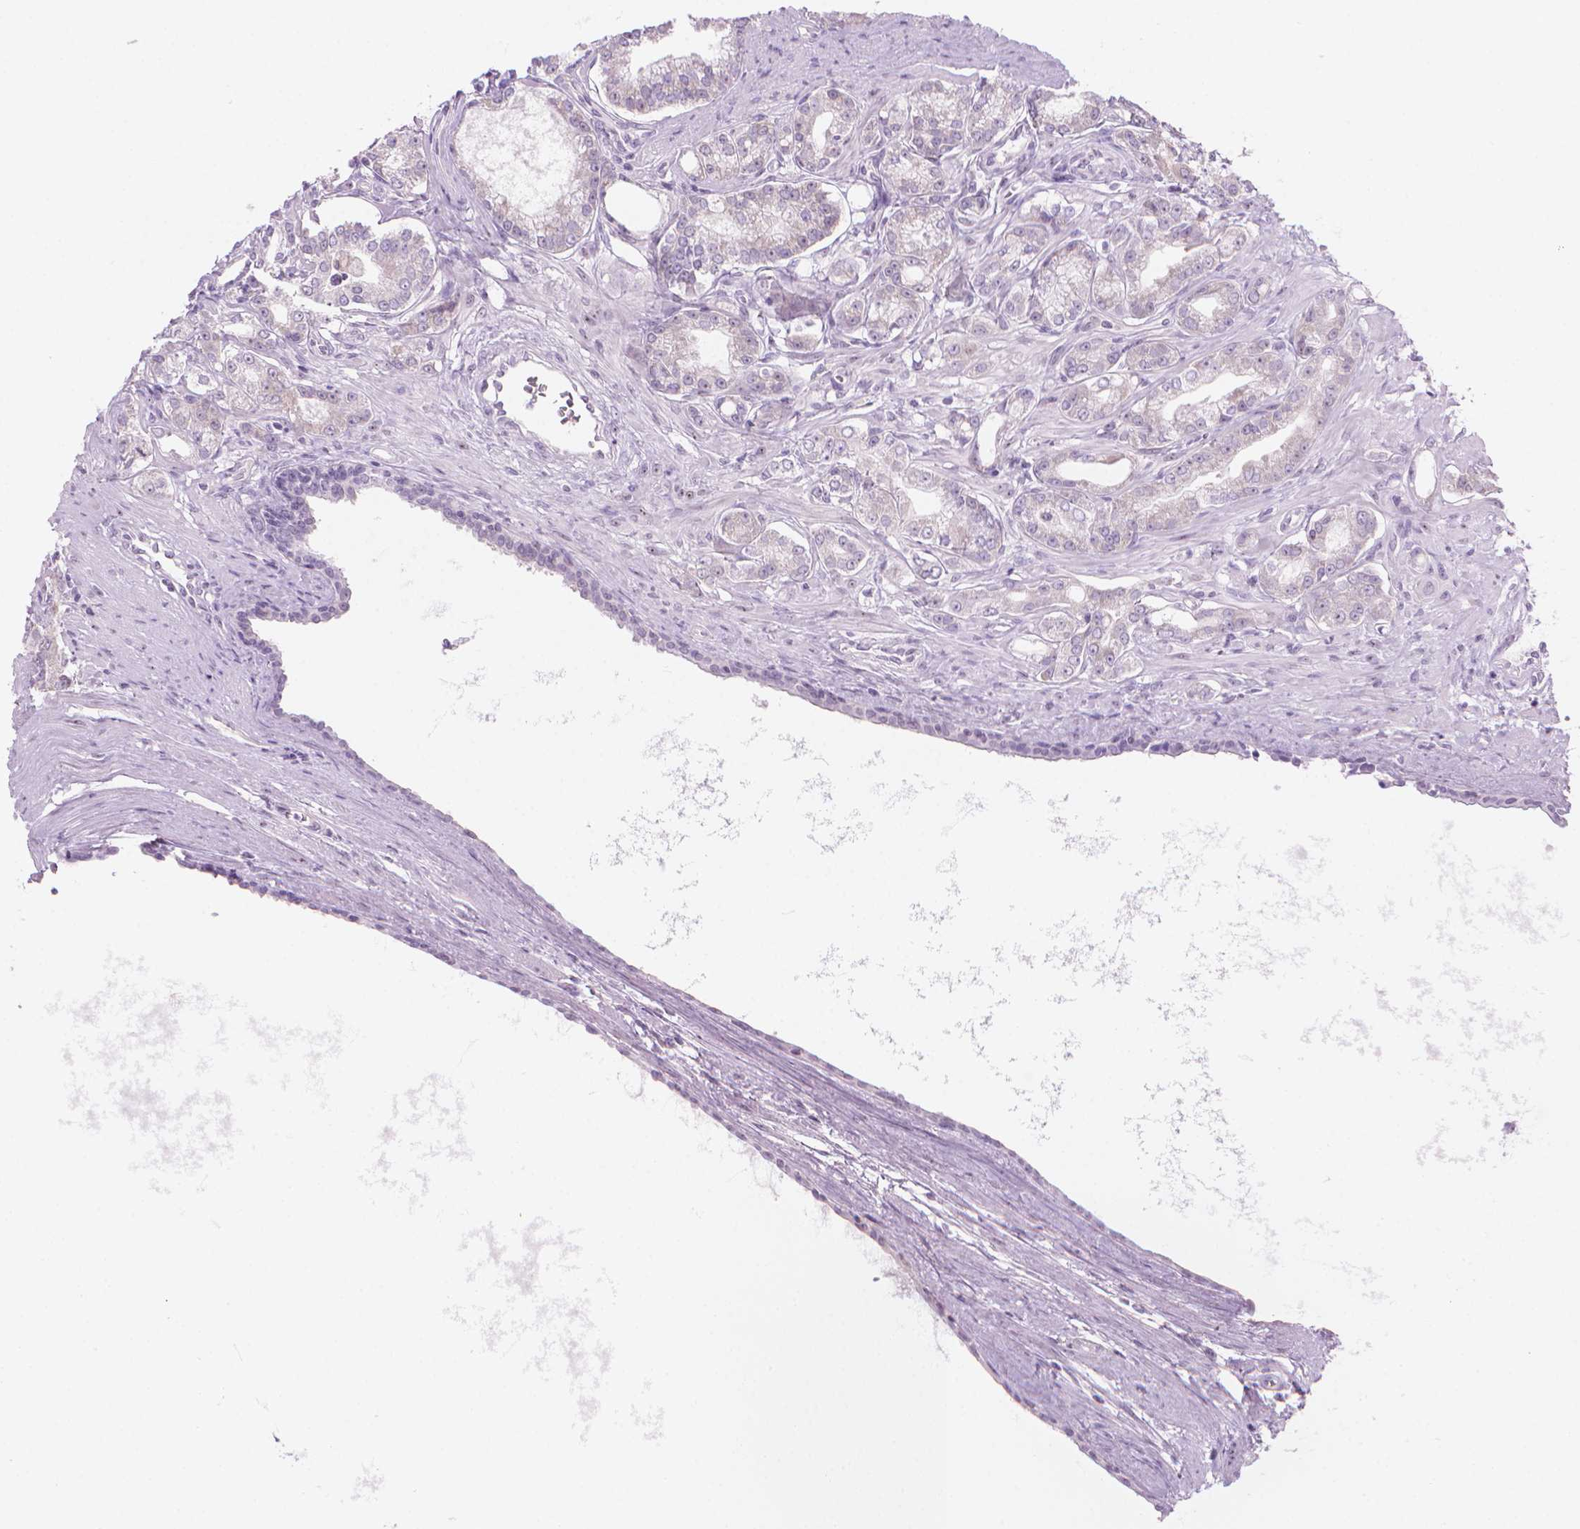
{"staining": {"intensity": "negative", "quantity": "none", "location": "none"}, "tissue": "prostate cancer", "cell_type": "Tumor cells", "image_type": "cancer", "snomed": [{"axis": "morphology", "description": "Adenocarcinoma, NOS"}, {"axis": "topography", "description": "Prostate"}], "caption": "Prostate cancer was stained to show a protein in brown. There is no significant staining in tumor cells. The staining is performed using DAB (3,3'-diaminobenzidine) brown chromogen with nuclei counter-stained in using hematoxylin.", "gene": "ENSG00000187186", "patient": {"sex": "male", "age": 71}}